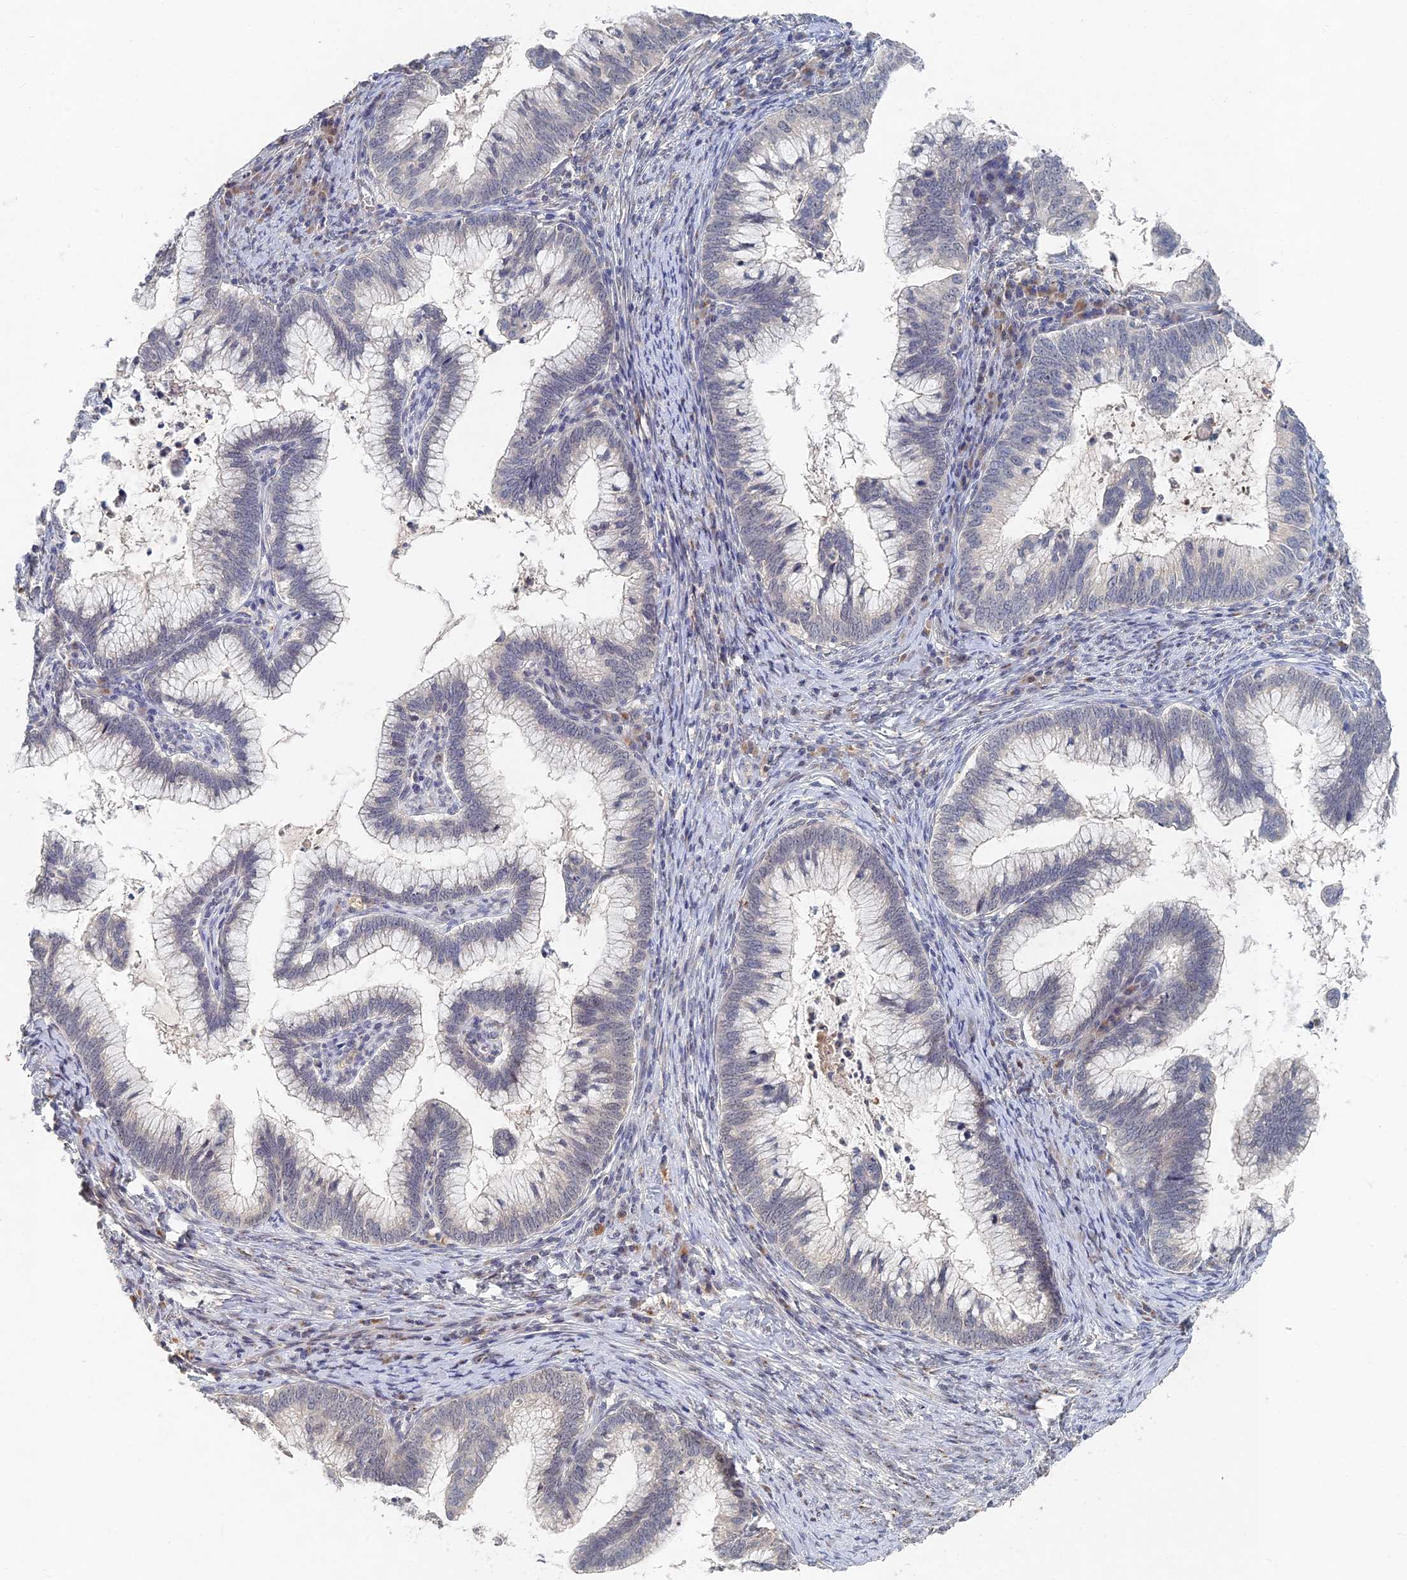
{"staining": {"intensity": "negative", "quantity": "none", "location": "none"}, "tissue": "cervical cancer", "cell_type": "Tumor cells", "image_type": "cancer", "snomed": [{"axis": "morphology", "description": "Adenocarcinoma, NOS"}, {"axis": "topography", "description": "Cervix"}], "caption": "DAB immunohistochemical staining of human cervical cancer (adenocarcinoma) reveals no significant expression in tumor cells. (DAB (3,3'-diaminobenzidine) immunohistochemistry (IHC), high magnification).", "gene": "GNA15", "patient": {"sex": "female", "age": 36}}